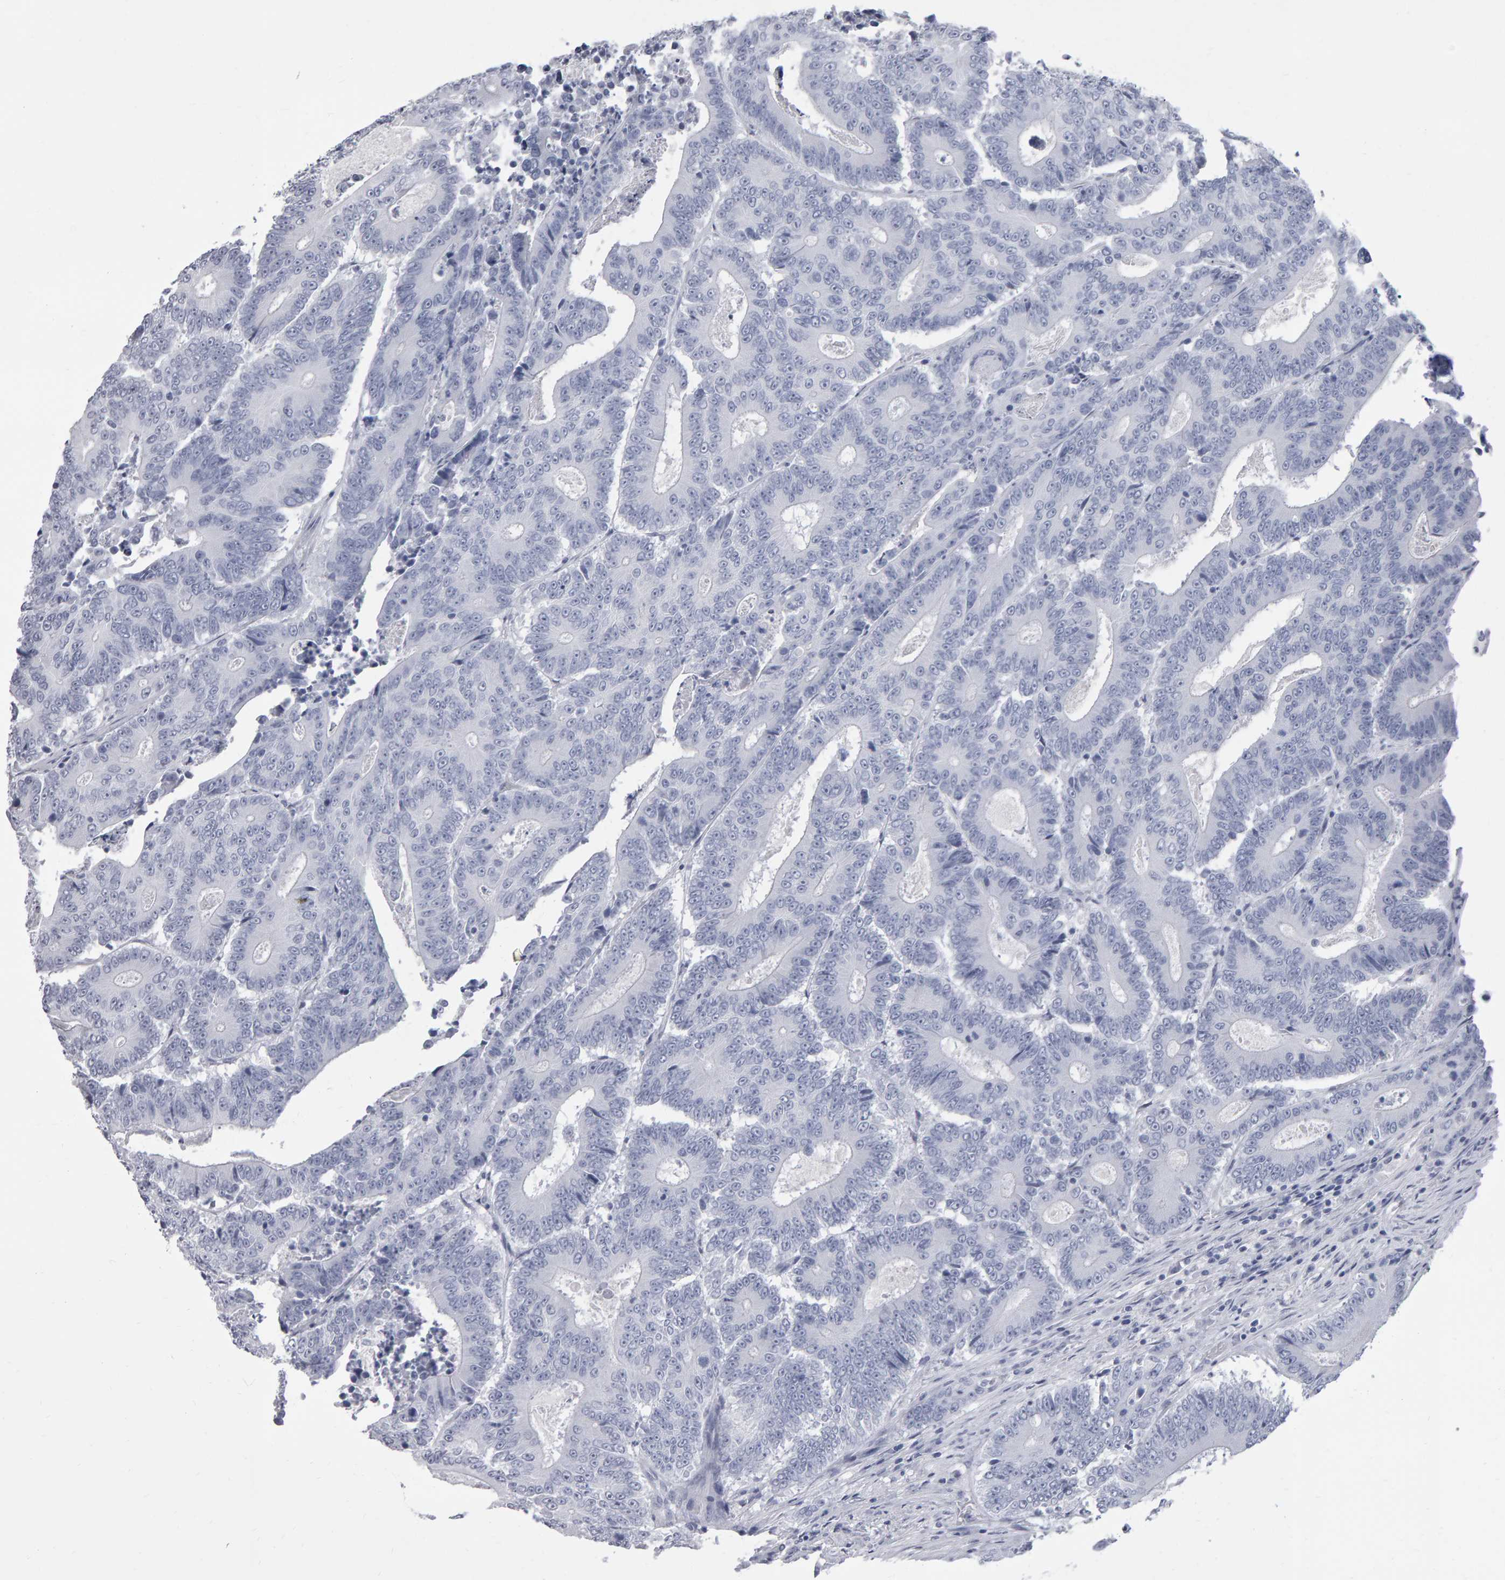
{"staining": {"intensity": "negative", "quantity": "none", "location": "none"}, "tissue": "colorectal cancer", "cell_type": "Tumor cells", "image_type": "cancer", "snomed": [{"axis": "morphology", "description": "Adenocarcinoma, NOS"}, {"axis": "topography", "description": "Colon"}], "caption": "Immunohistochemistry micrograph of neoplastic tissue: colorectal adenocarcinoma stained with DAB exhibits no significant protein staining in tumor cells.", "gene": "NCDN", "patient": {"sex": "male", "age": 83}}